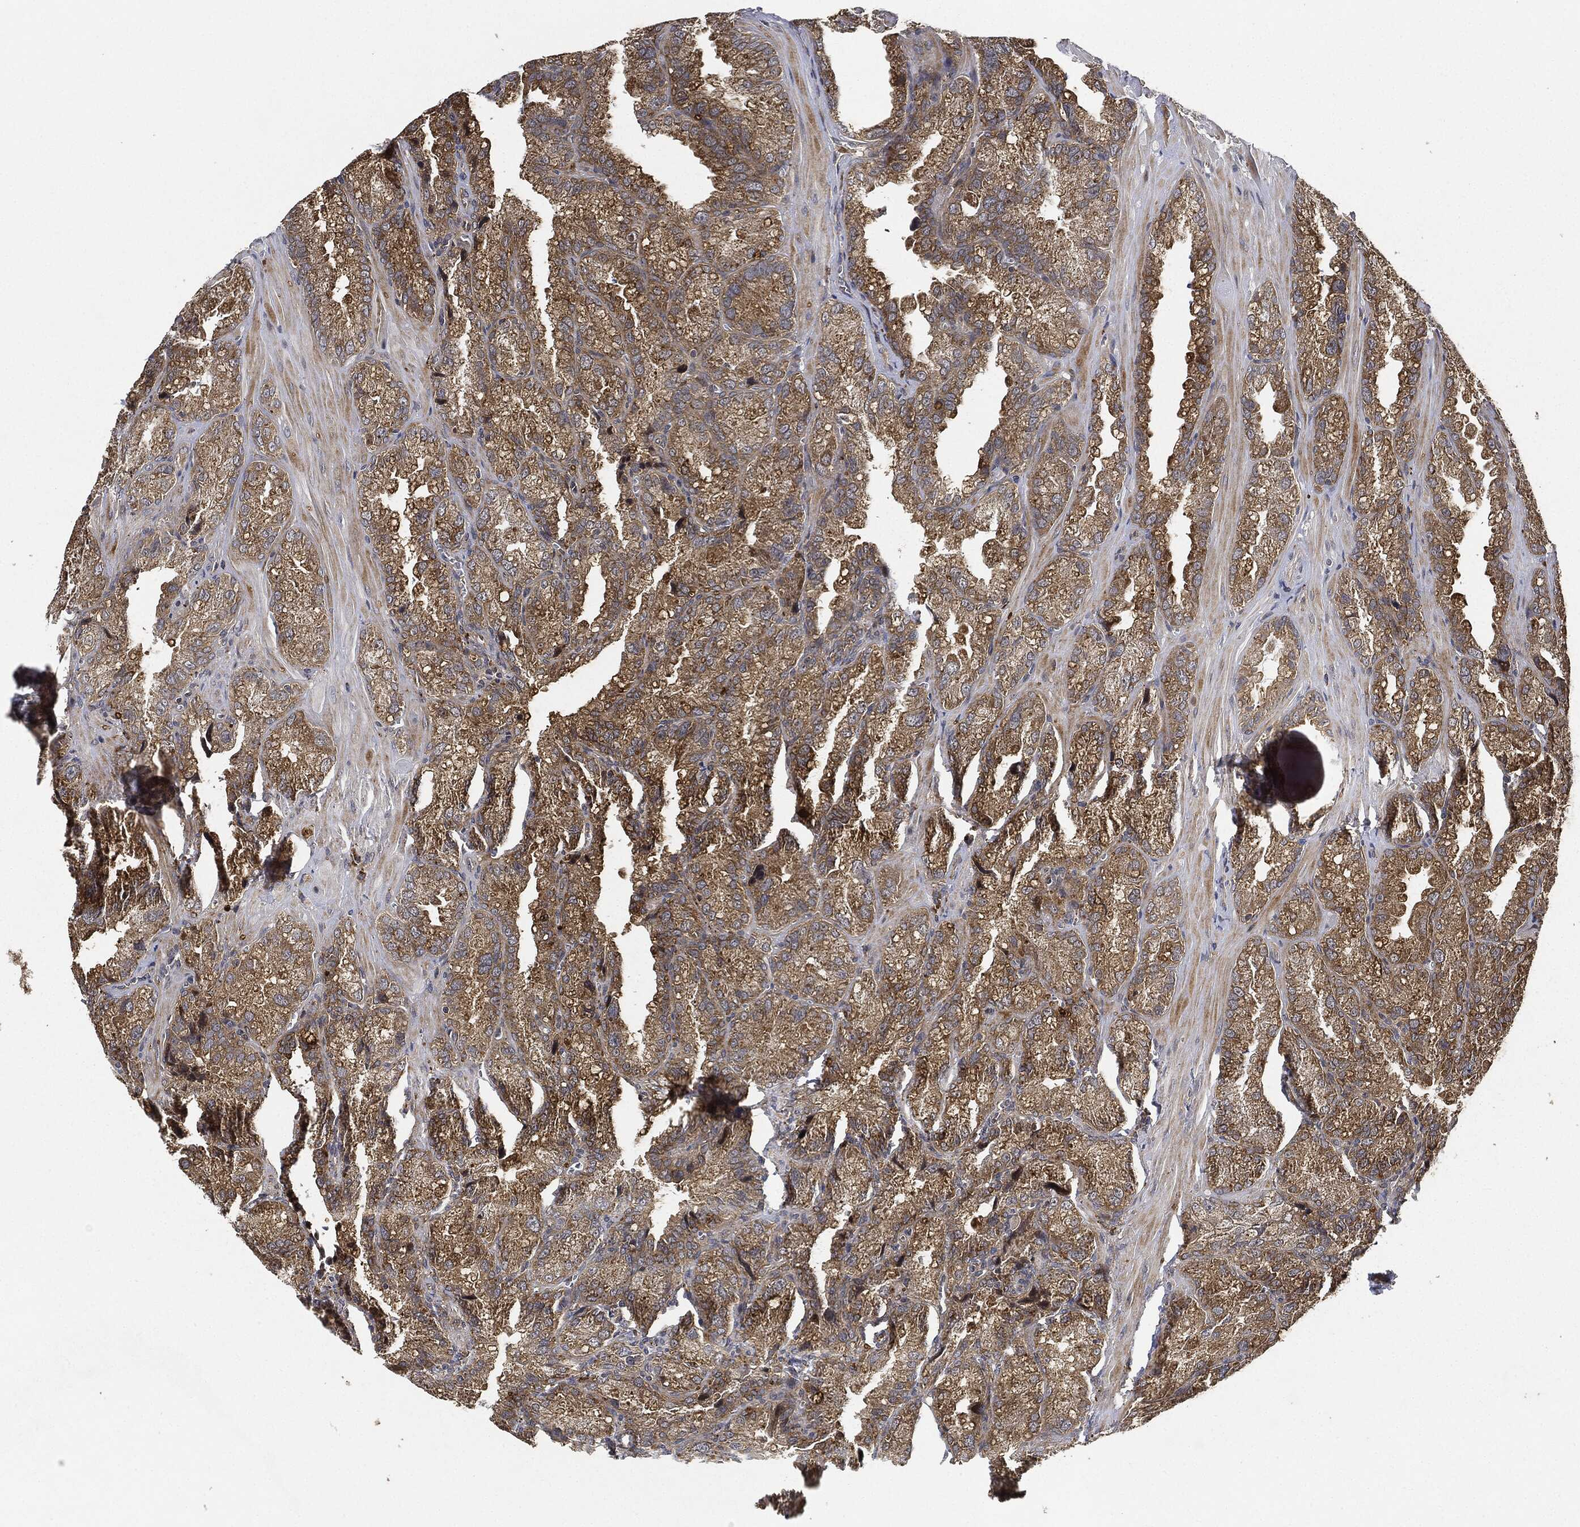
{"staining": {"intensity": "weak", "quantity": ">75%", "location": "cytoplasmic/membranous"}, "tissue": "seminal vesicle", "cell_type": "Glandular cells", "image_type": "normal", "snomed": [{"axis": "morphology", "description": "Normal tissue, NOS"}, {"axis": "topography", "description": "Seminal veicle"}], "caption": "A histopathology image of human seminal vesicle stained for a protein demonstrates weak cytoplasmic/membranous brown staining in glandular cells.", "gene": "MLST8", "patient": {"sex": "male", "age": 57}}